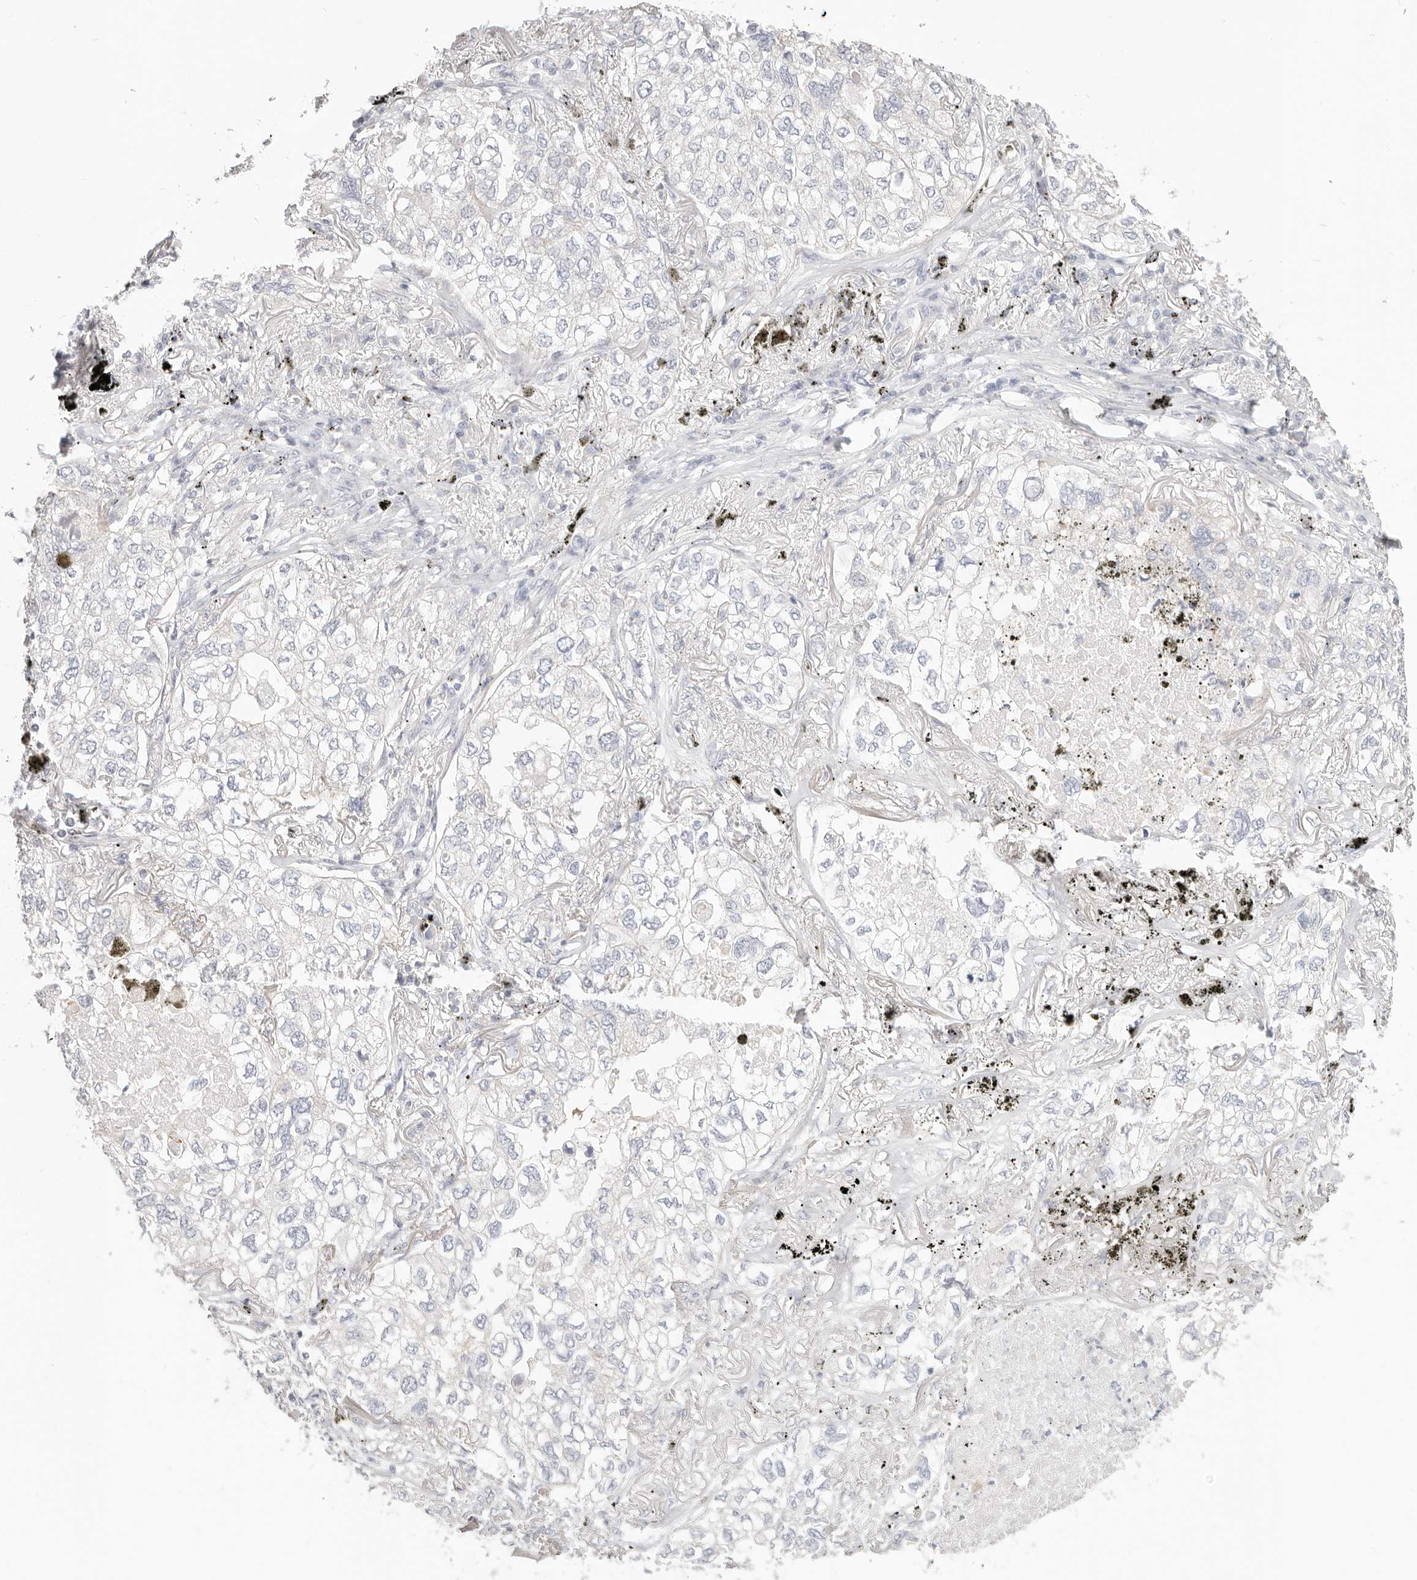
{"staining": {"intensity": "negative", "quantity": "none", "location": "none"}, "tissue": "lung cancer", "cell_type": "Tumor cells", "image_type": "cancer", "snomed": [{"axis": "morphology", "description": "Adenocarcinoma, NOS"}, {"axis": "topography", "description": "Lung"}], "caption": "Immunohistochemical staining of adenocarcinoma (lung) demonstrates no significant positivity in tumor cells.", "gene": "DTNBP1", "patient": {"sex": "male", "age": 65}}